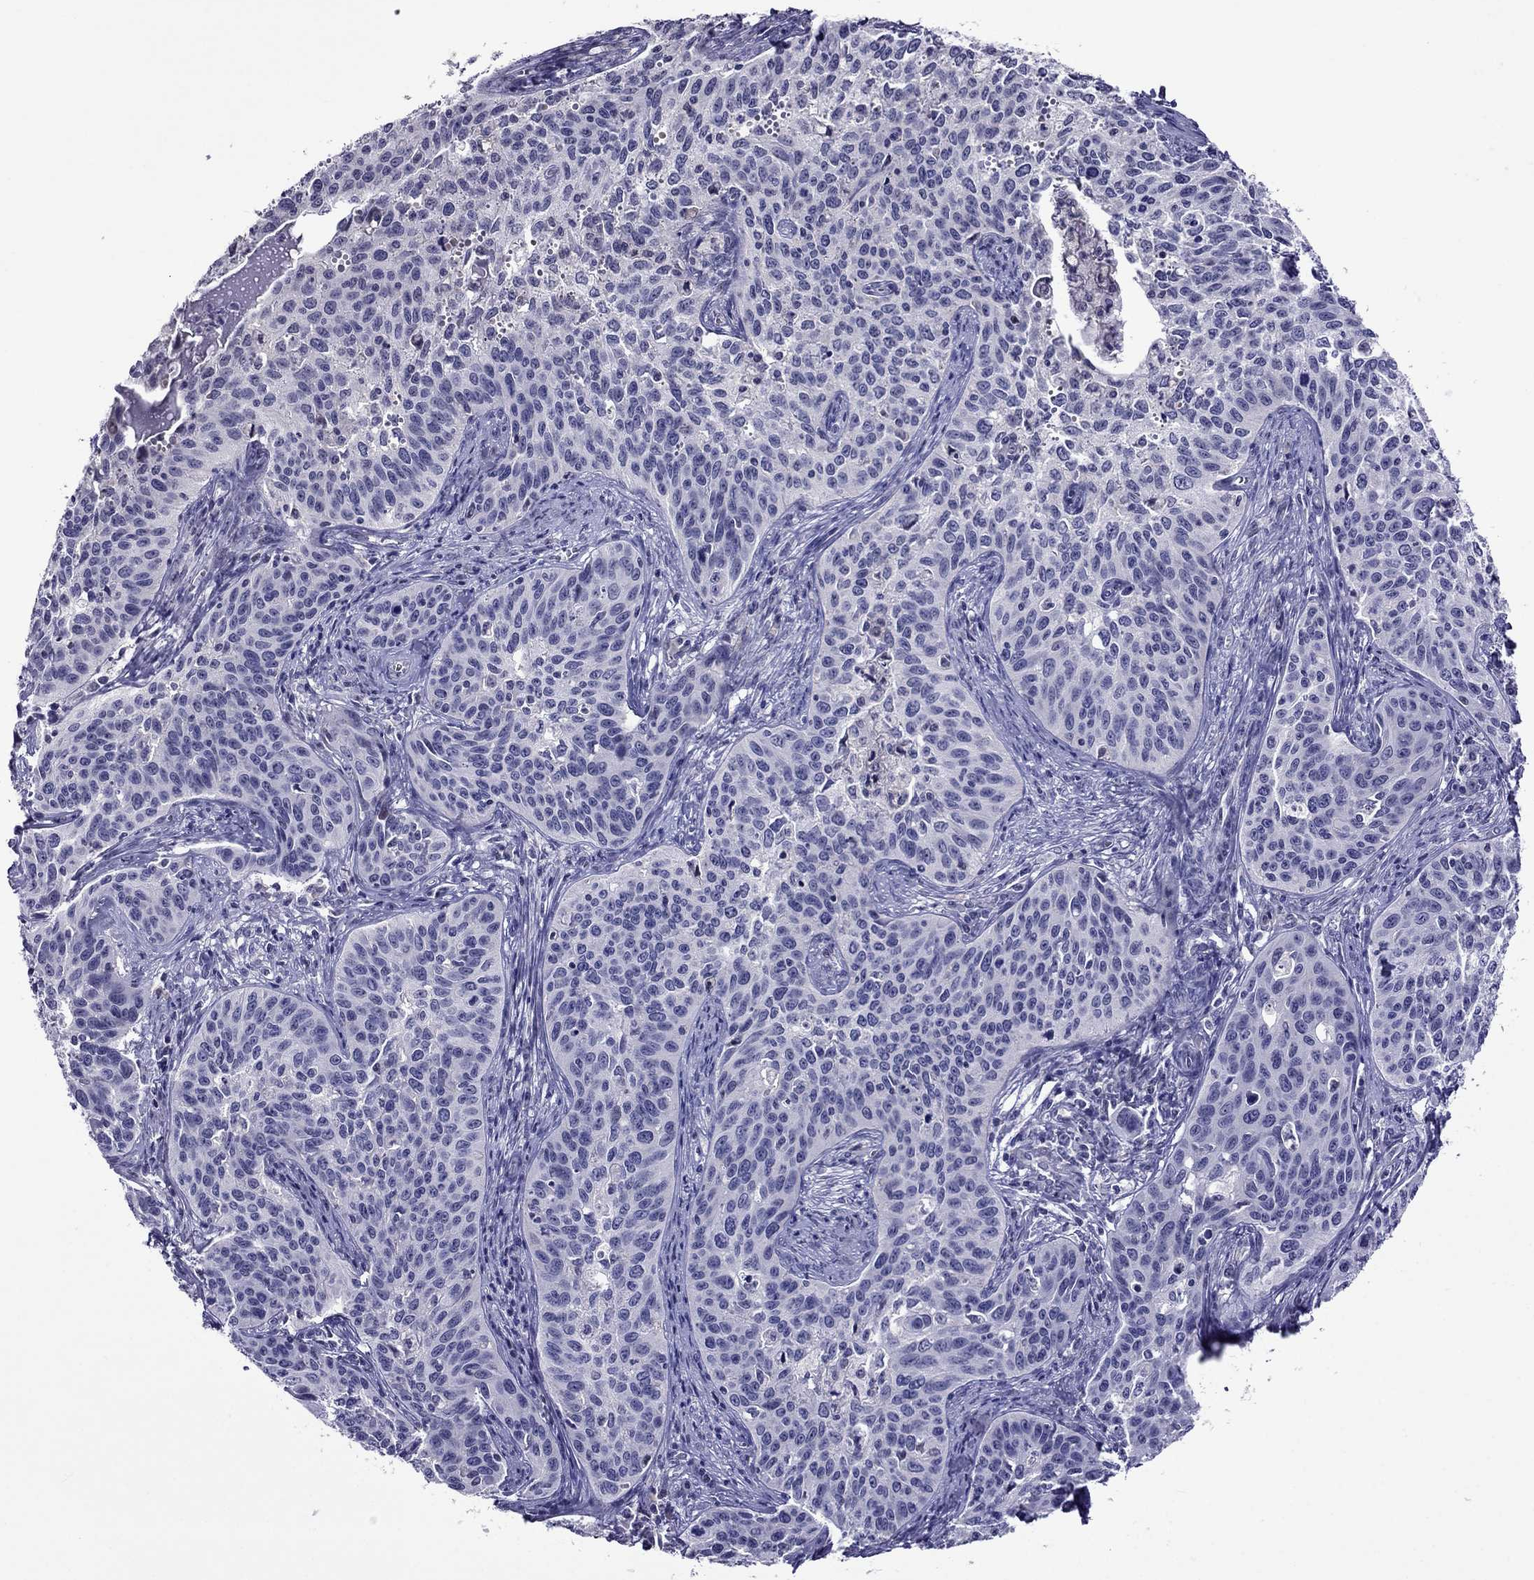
{"staining": {"intensity": "negative", "quantity": "none", "location": "none"}, "tissue": "cervical cancer", "cell_type": "Tumor cells", "image_type": "cancer", "snomed": [{"axis": "morphology", "description": "Squamous cell carcinoma, NOS"}, {"axis": "topography", "description": "Cervix"}], "caption": "Human squamous cell carcinoma (cervical) stained for a protein using IHC shows no expression in tumor cells.", "gene": "SPTBN4", "patient": {"sex": "female", "age": 31}}